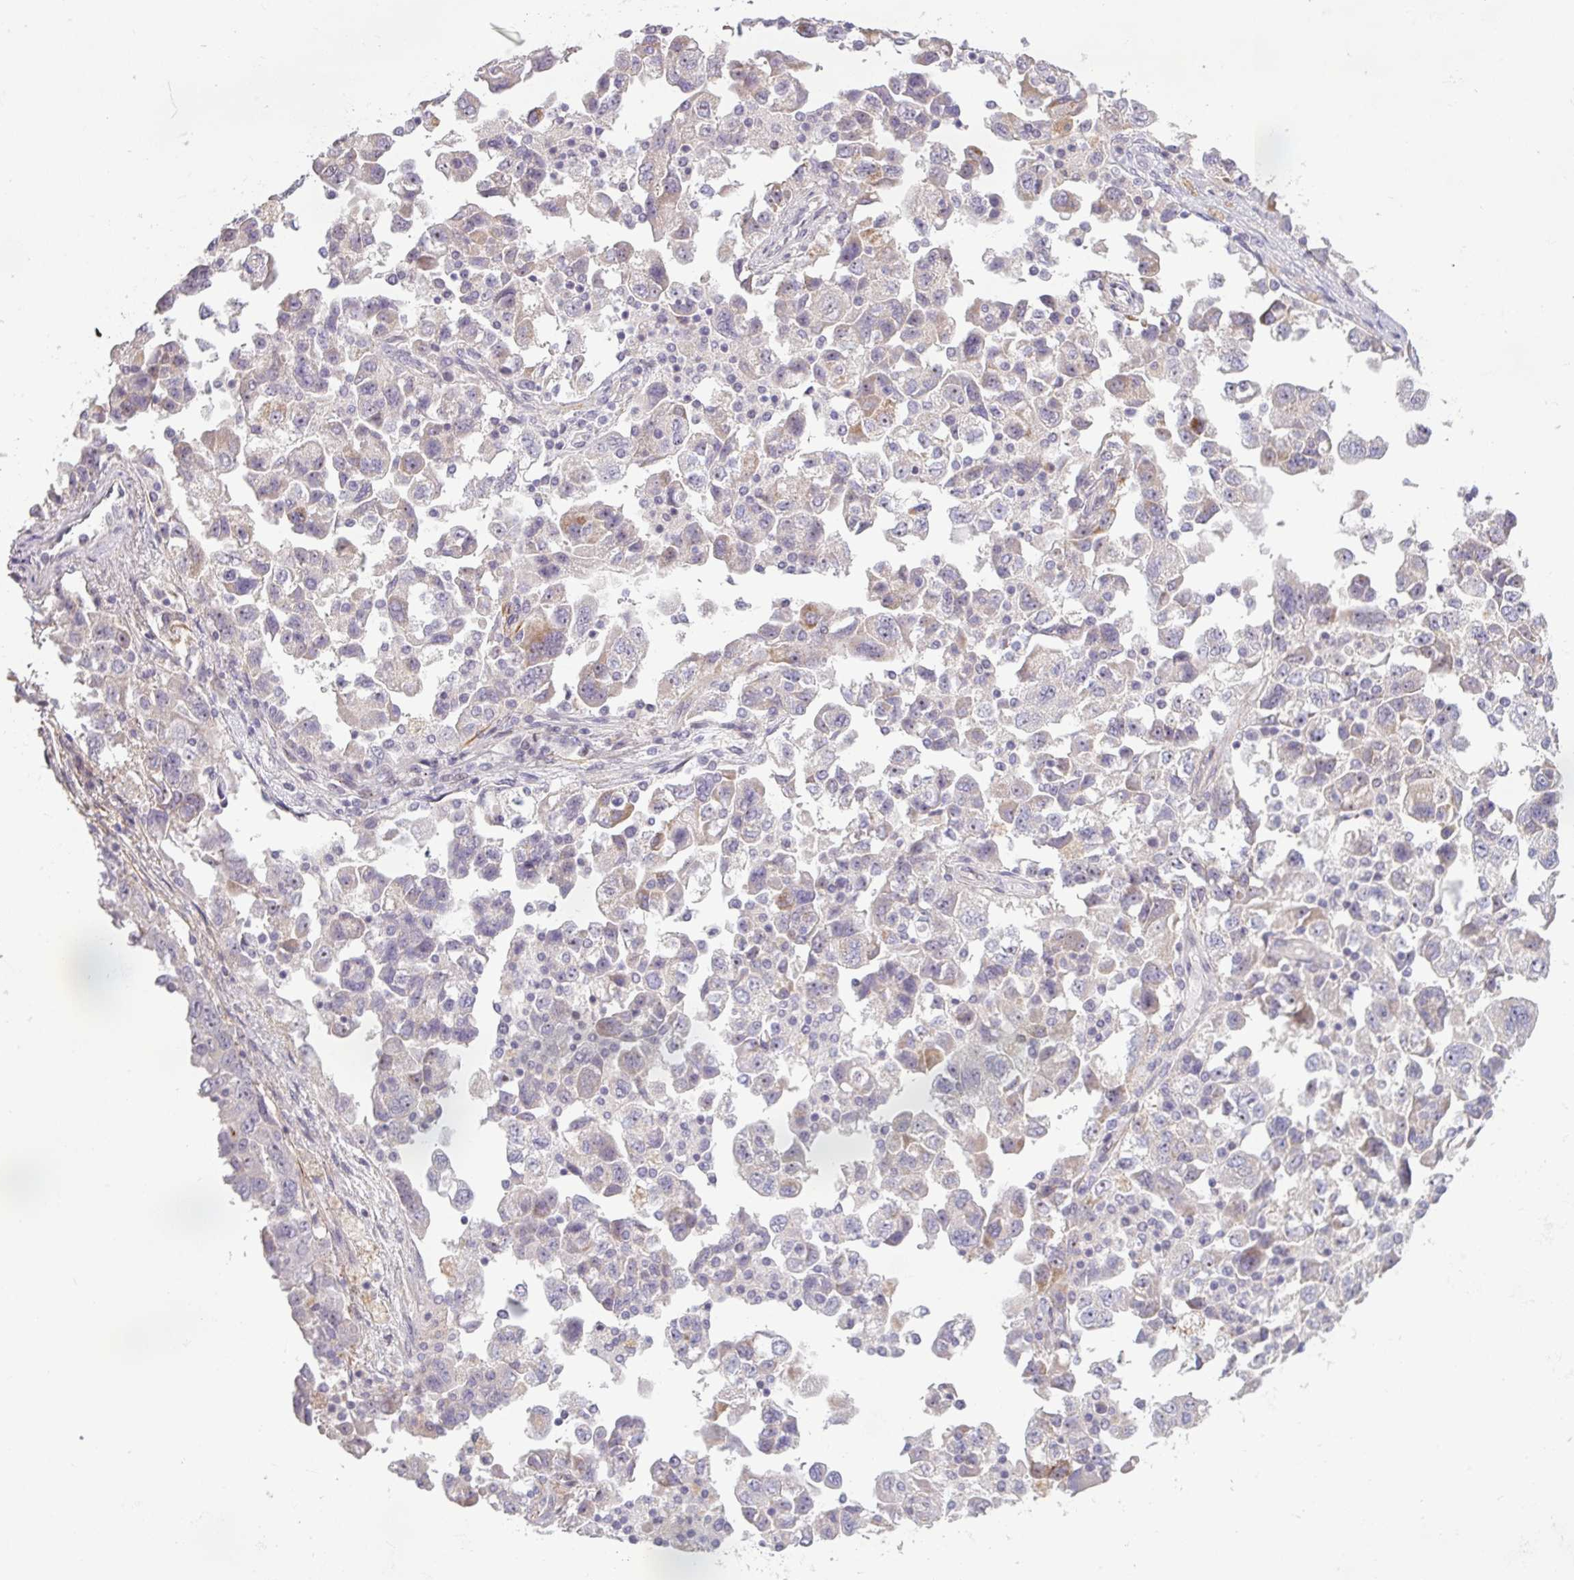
{"staining": {"intensity": "moderate", "quantity": "<25%", "location": "cytoplasmic/membranous"}, "tissue": "ovarian cancer", "cell_type": "Tumor cells", "image_type": "cancer", "snomed": [{"axis": "morphology", "description": "Carcinoma, NOS"}, {"axis": "morphology", "description": "Cystadenocarcinoma, serous, NOS"}, {"axis": "topography", "description": "Ovary"}], "caption": "This photomicrograph exhibits immunohistochemistry (IHC) staining of human ovarian cancer, with low moderate cytoplasmic/membranous positivity in about <25% of tumor cells.", "gene": "C2orf16", "patient": {"sex": "female", "age": 69}}